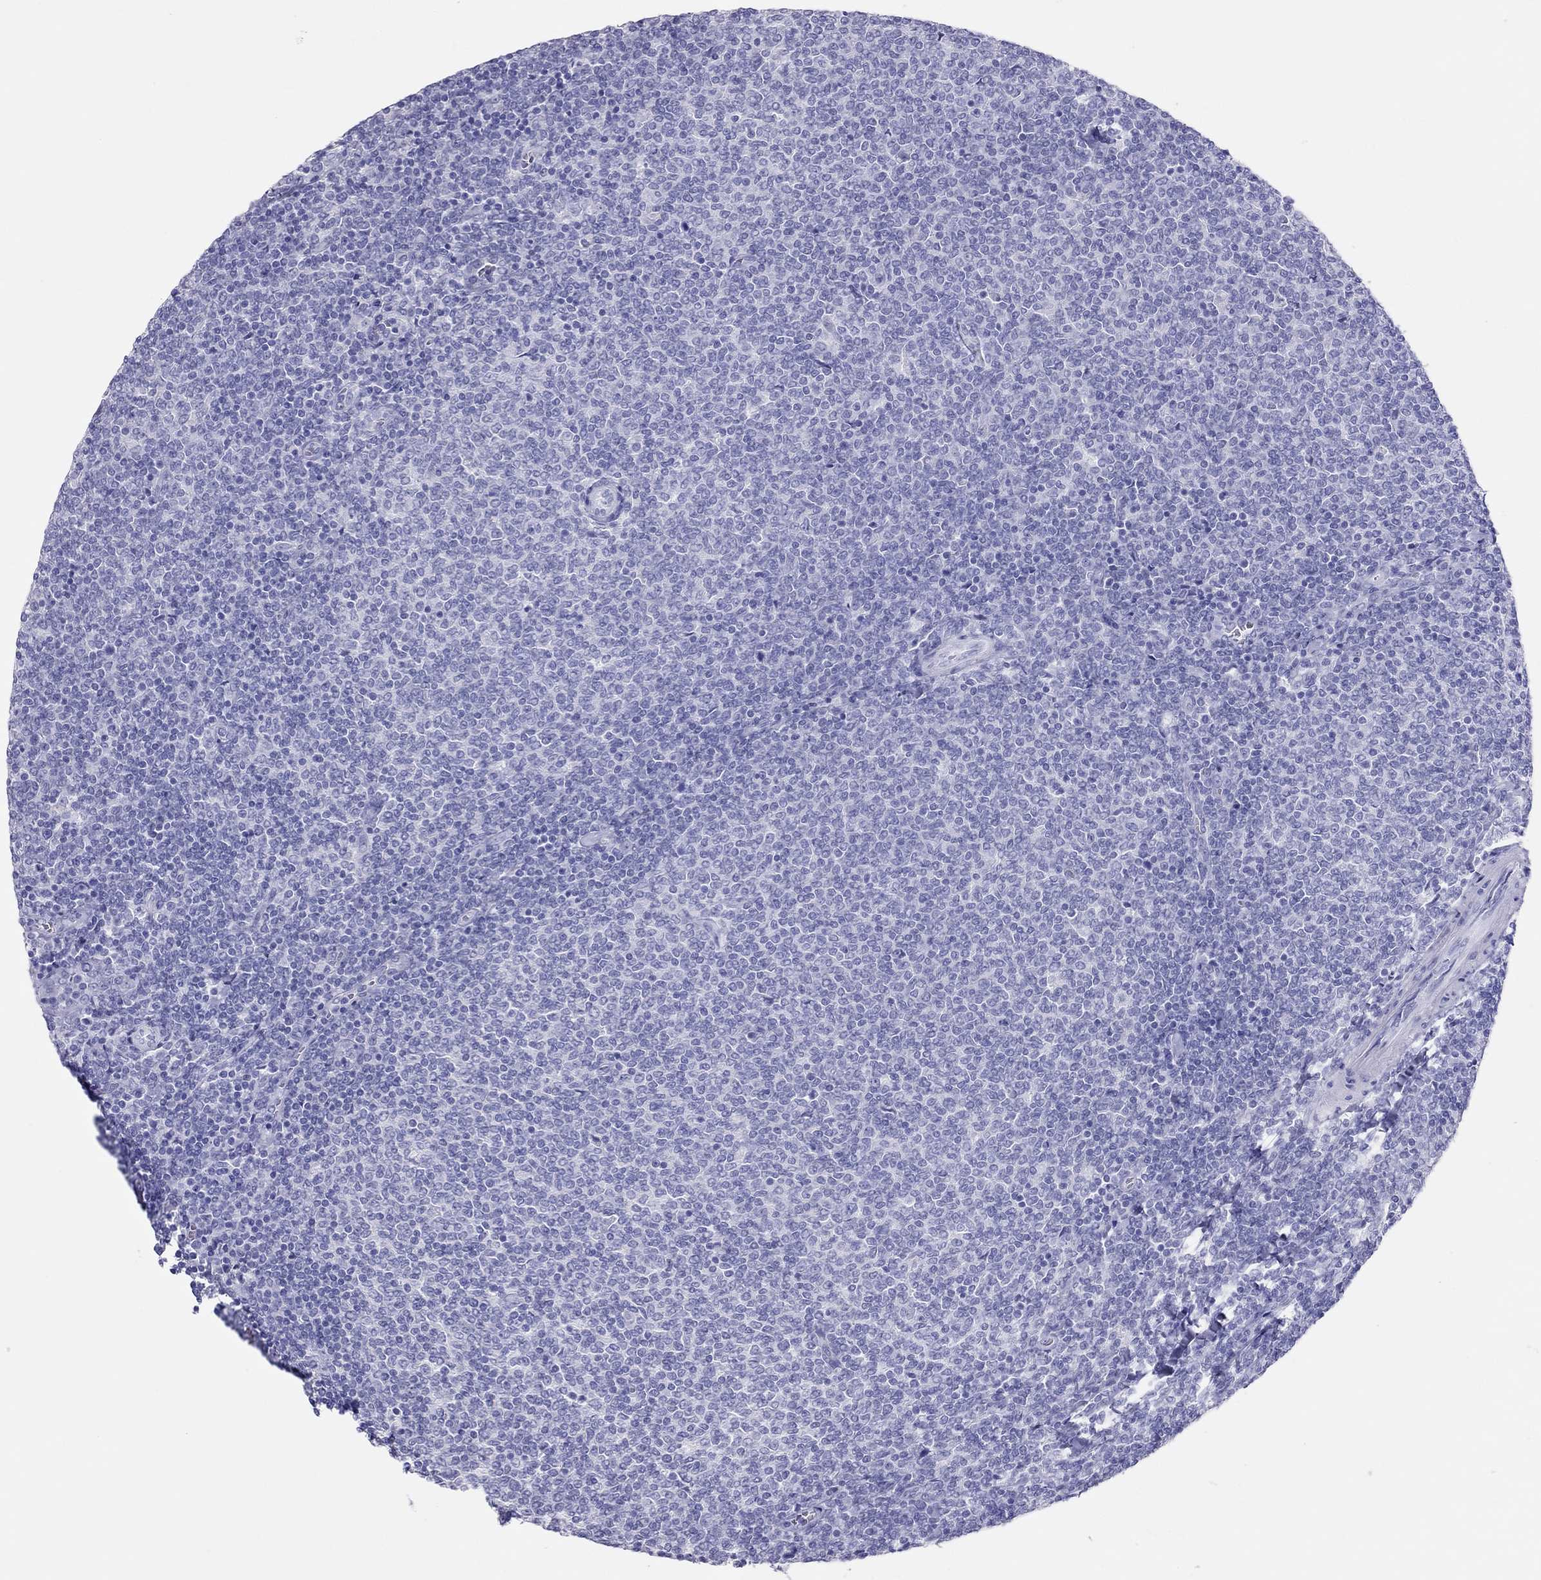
{"staining": {"intensity": "negative", "quantity": "none", "location": "none"}, "tissue": "lymphoma", "cell_type": "Tumor cells", "image_type": "cancer", "snomed": [{"axis": "morphology", "description": "Malignant lymphoma, non-Hodgkin's type, Low grade"}, {"axis": "topography", "description": "Lymph node"}], "caption": "Tumor cells show no significant protein expression in lymphoma.", "gene": "TSHB", "patient": {"sex": "male", "age": 52}}